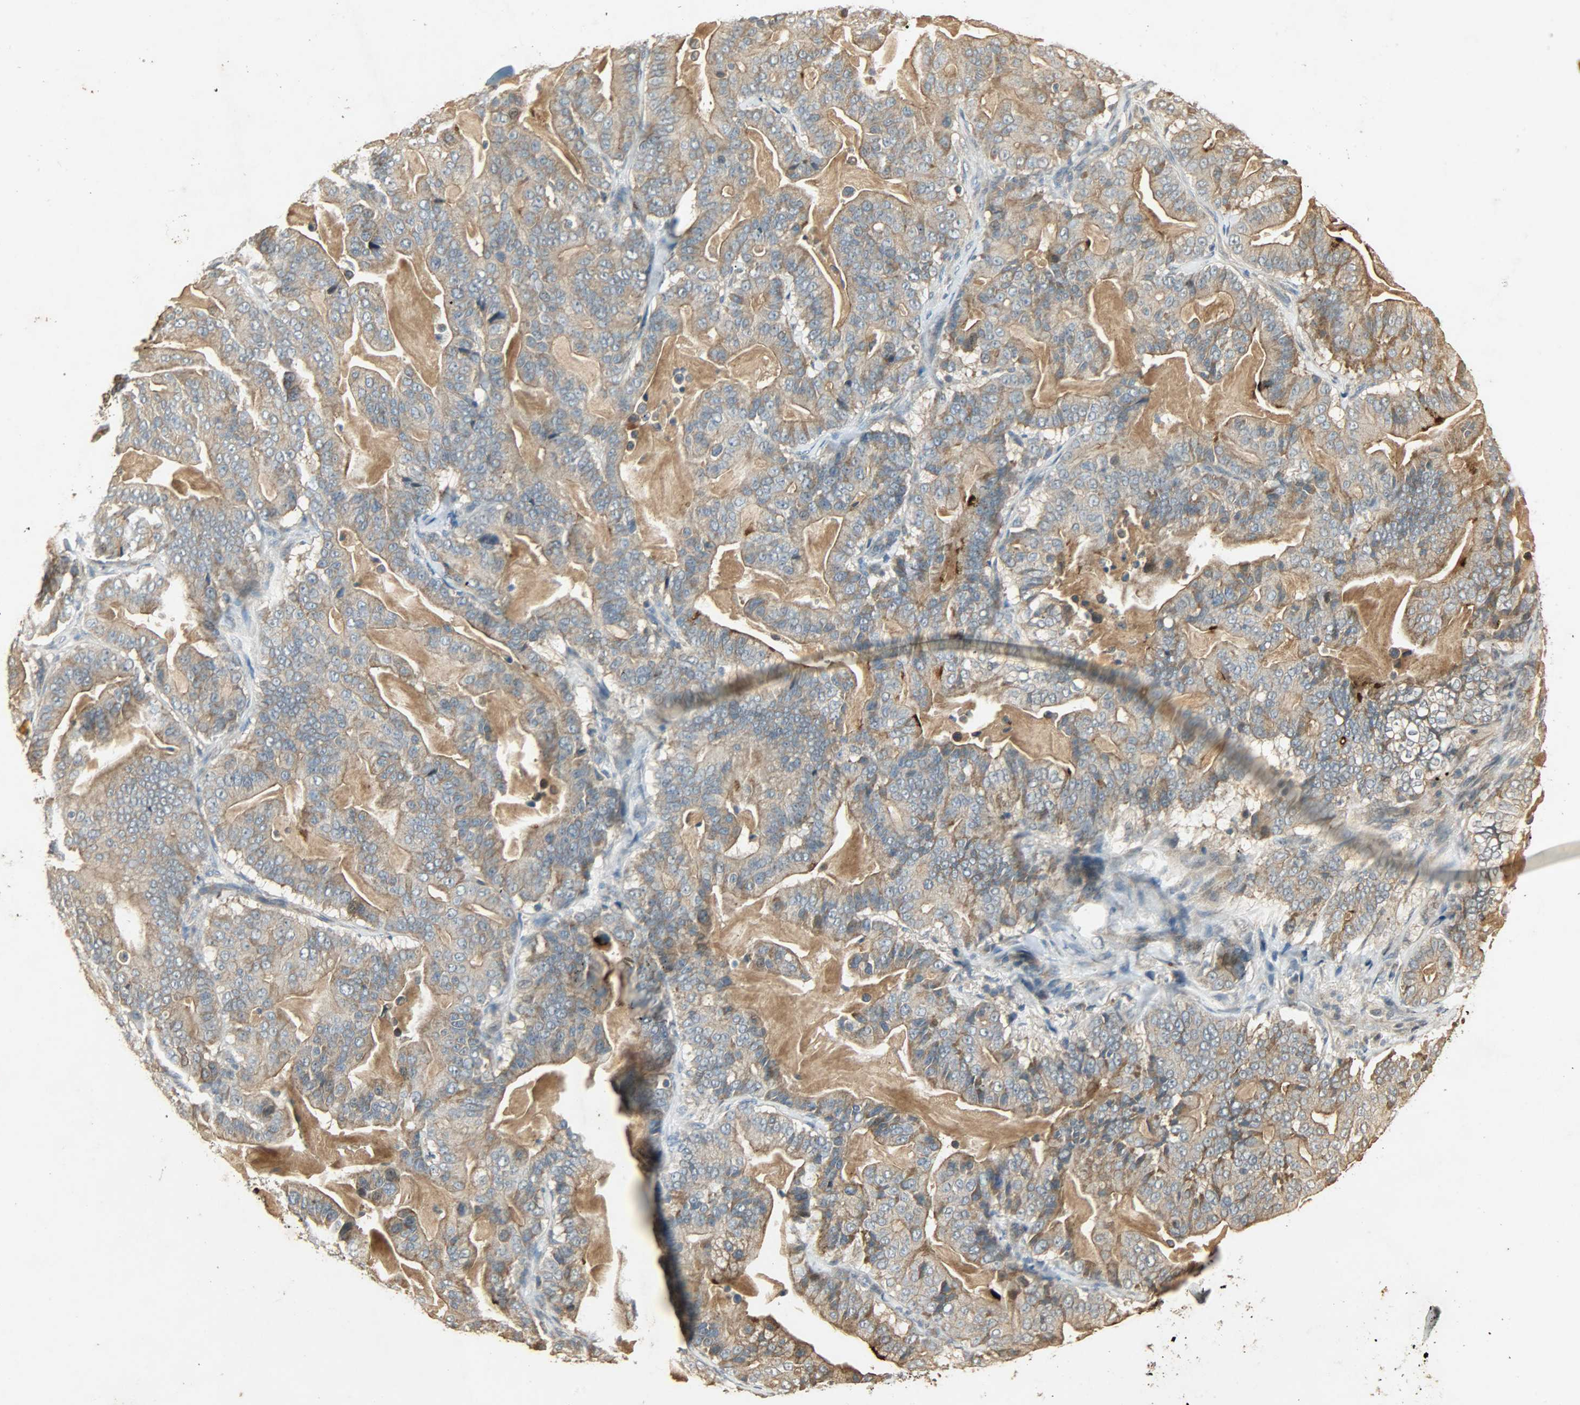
{"staining": {"intensity": "moderate", "quantity": ">75%", "location": "cytoplasmic/membranous"}, "tissue": "pancreatic cancer", "cell_type": "Tumor cells", "image_type": "cancer", "snomed": [{"axis": "morphology", "description": "Adenocarcinoma, NOS"}, {"axis": "topography", "description": "Pancreas"}], "caption": "Immunohistochemistry of human pancreatic adenocarcinoma exhibits medium levels of moderate cytoplasmic/membranous positivity in about >75% of tumor cells.", "gene": "ATP2B1", "patient": {"sex": "male", "age": 63}}